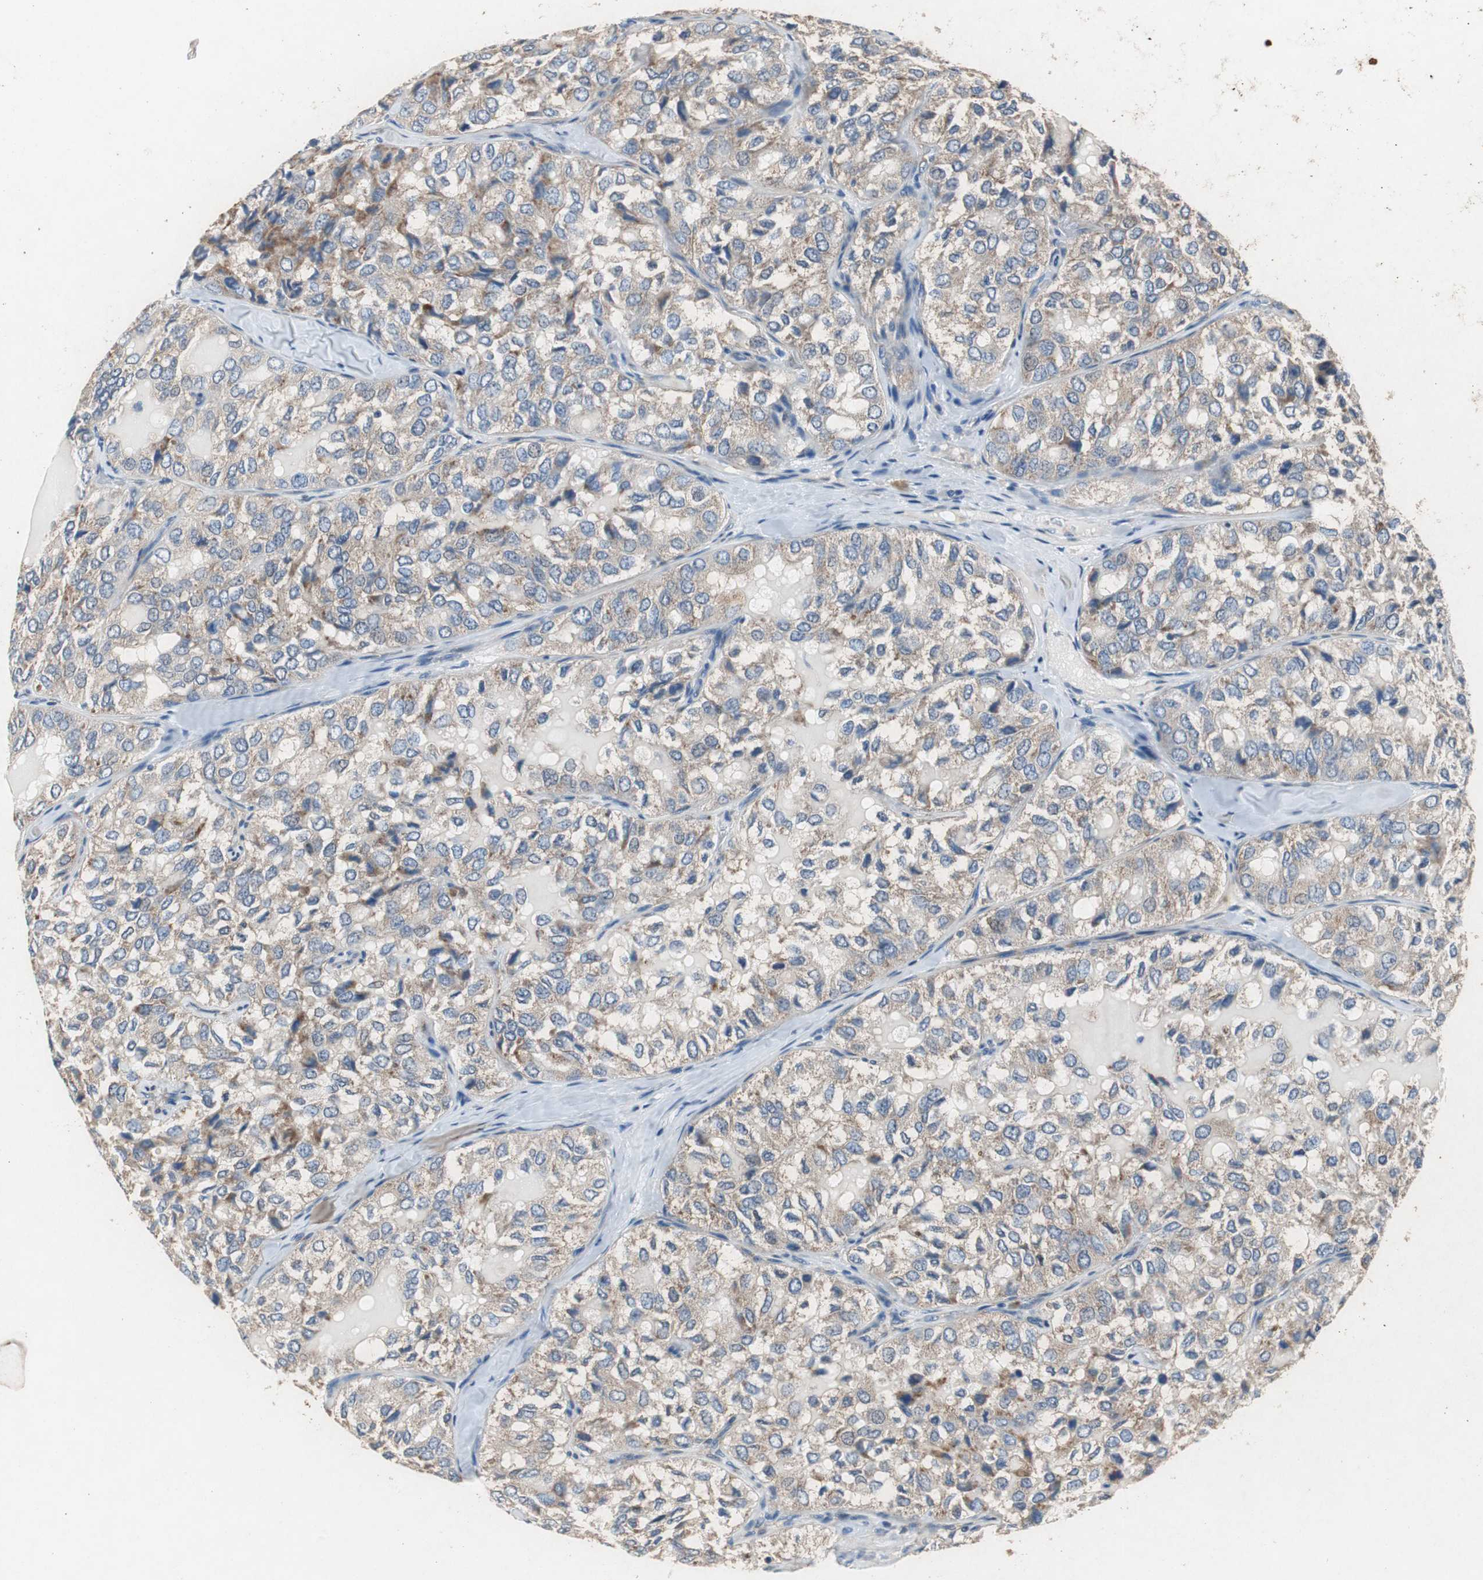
{"staining": {"intensity": "weak", "quantity": ">75%", "location": "cytoplasmic/membranous"}, "tissue": "thyroid cancer", "cell_type": "Tumor cells", "image_type": "cancer", "snomed": [{"axis": "morphology", "description": "Follicular adenoma carcinoma, NOS"}, {"axis": "topography", "description": "Thyroid gland"}], "caption": "Immunohistochemical staining of human follicular adenoma carcinoma (thyroid) displays weak cytoplasmic/membranous protein expression in about >75% of tumor cells.", "gene": "RPL35", "patient": {"sex": "male", "age": 75}}